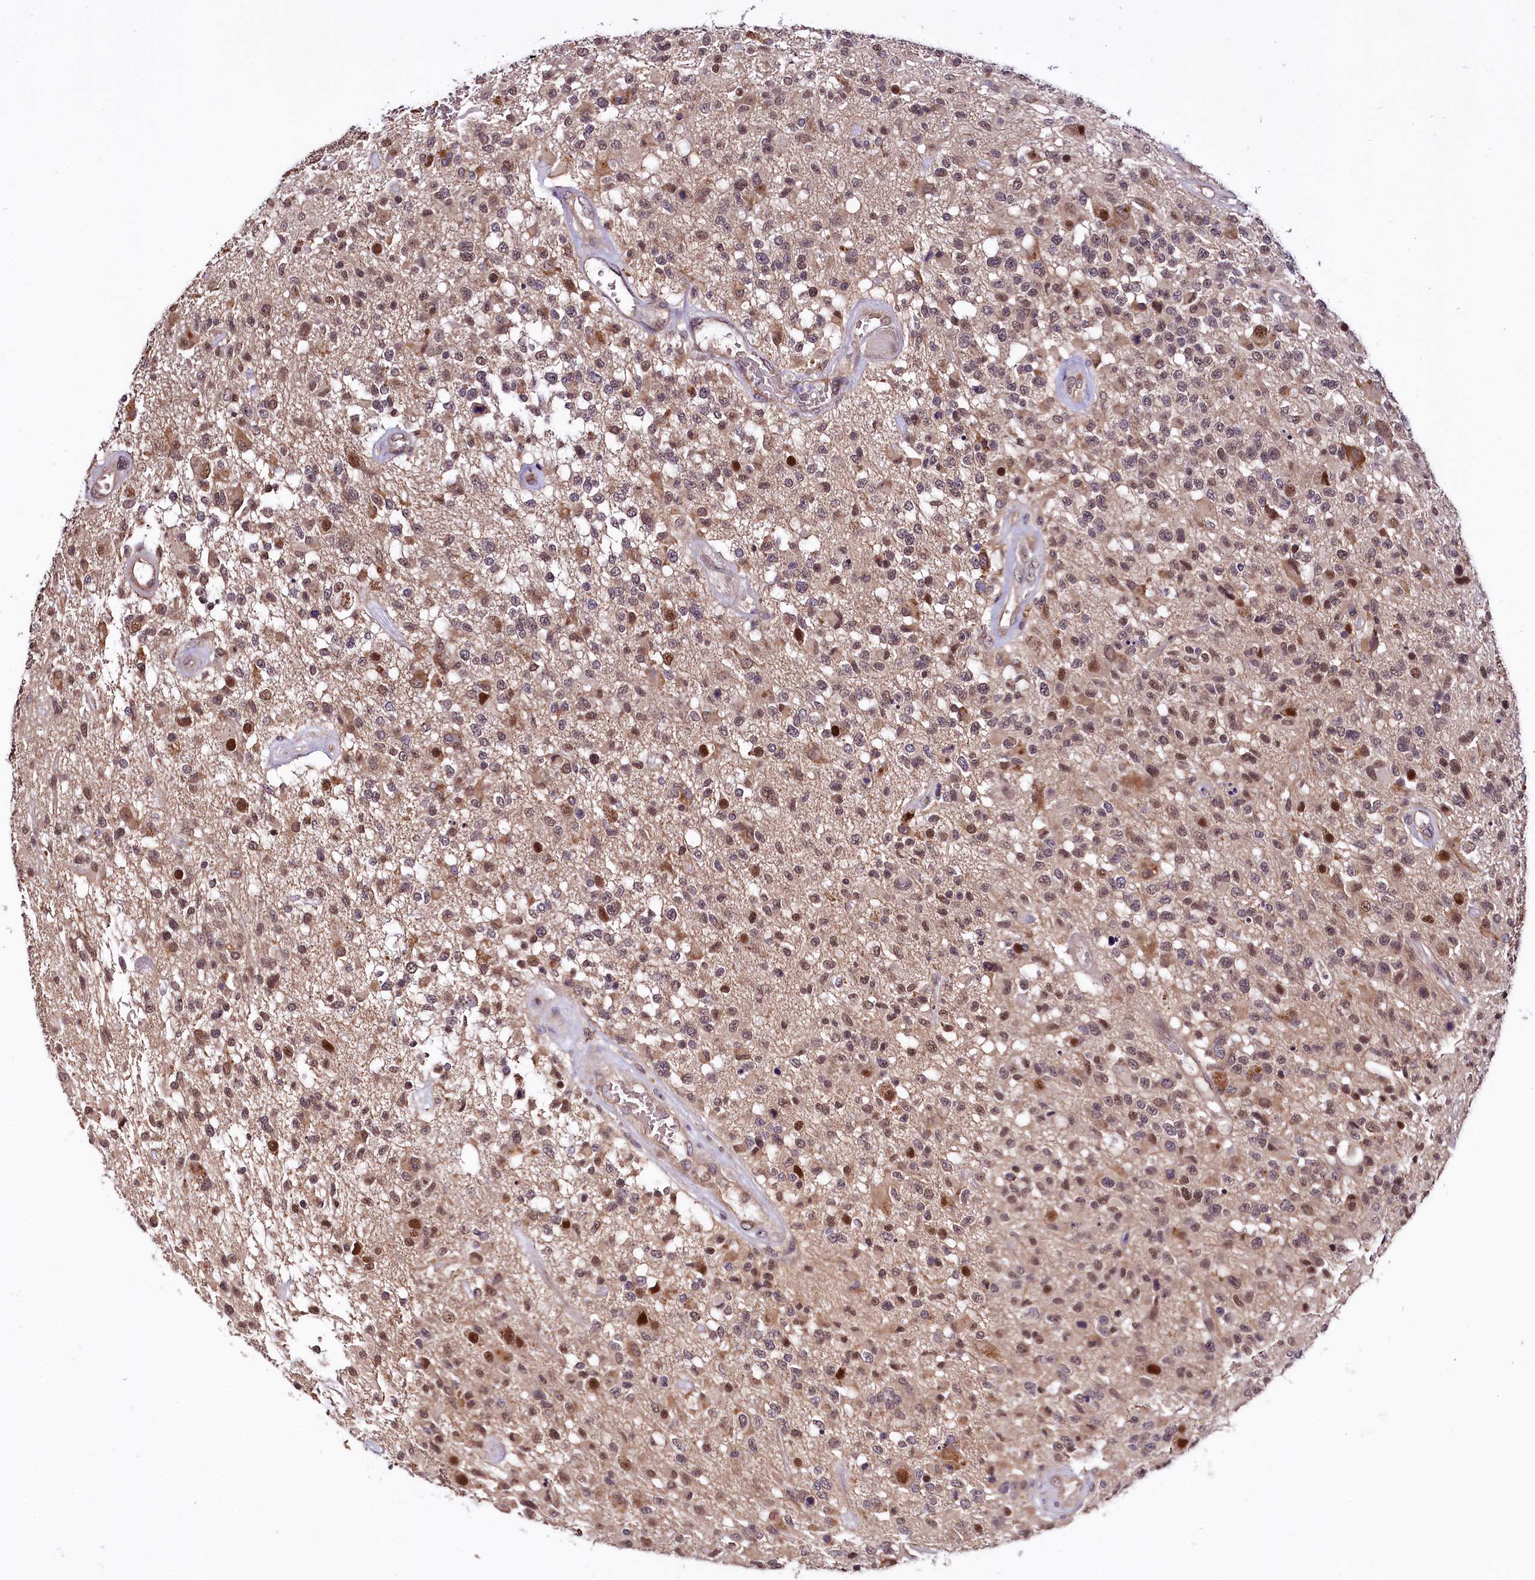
{"staining": {"intensity": "moderate", "quantity": ">75%", "location": "nuclear"}, "tissue": "glioma", "cell_type": "Tumor cells", "image_type": "cancer", "snomed": [{"axis": "morphology", "description": "Glioma, malignant, High grade"}, {"axis": "morphology", "description": "Glioblastoma, NOS"}, {"axis": "topography", "description": "Brain"}], "caption": "This is a photomicrograph of immunohistochemistry (IHC) staining of malignant glioma (high-grade), which shows moderate staining in the nuclear of tumor cells.", "gene": "UBE3A", "patient": {"sex": "male", "age": 60}}